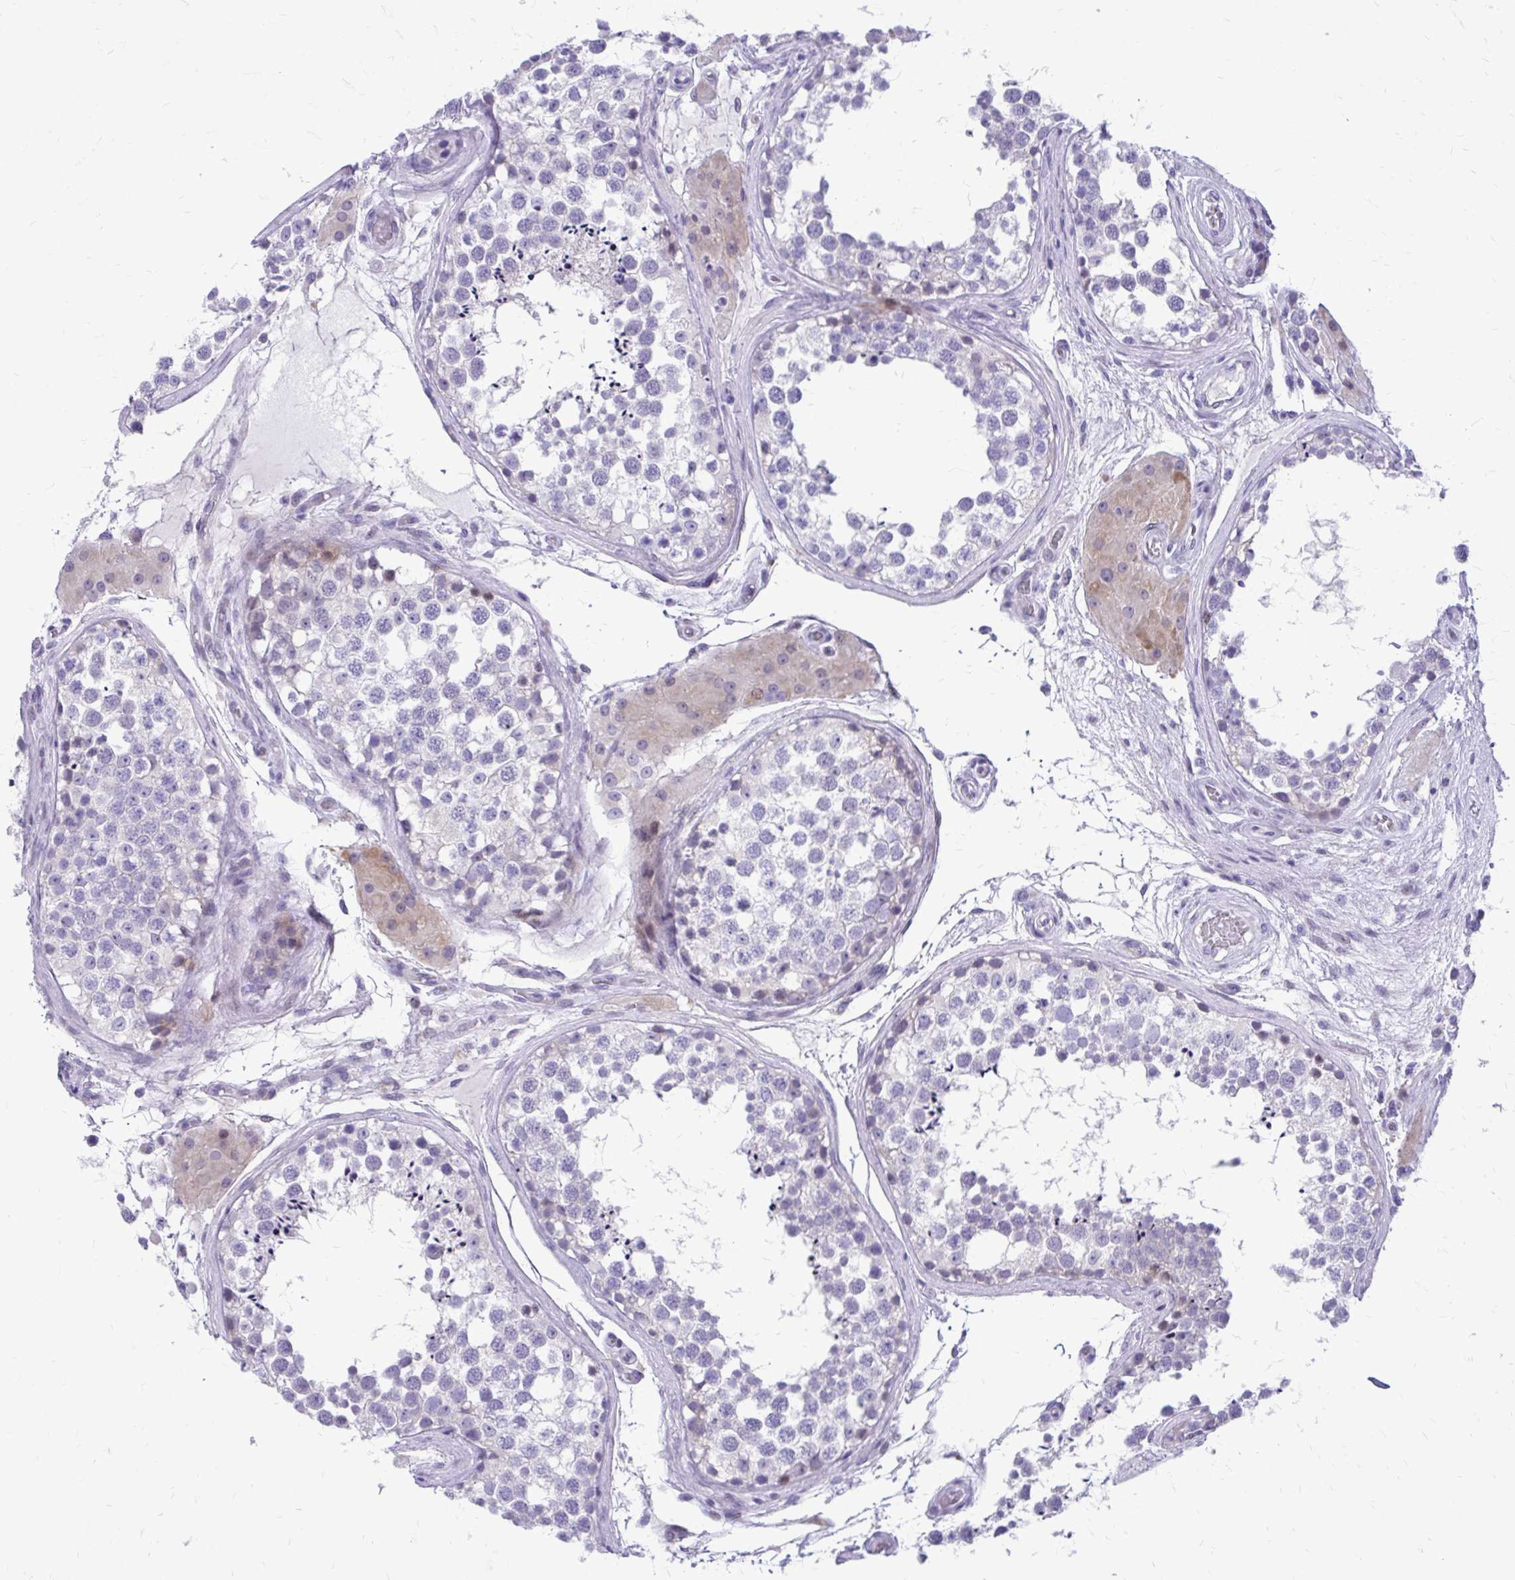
{"staining": {"intensity": "negative", "quantity": "none", "location": "none"}, "tissue": "testis", "cell_type": "Cells in seminiferous ducts", "image_type": "normal", "snomed": [{"axis": "morphology", "description": "Normal tissue, NOS"}, {"axis": "morphology", "description": "Seminoma, NOS"}, {"axis": "topography", "description": "Testis"}], "caption": "This histopathology image is of normal testis stained with IHC to label a protein in brown with the nuclei are counter-stained blue. There is no staining in cells in seminiferous ducts. (DAB immunohistochemistry (IHC) with hematoxylin counter stain).", "gene": "LCN15", "patient": {"sex": "male", "age": 65}}